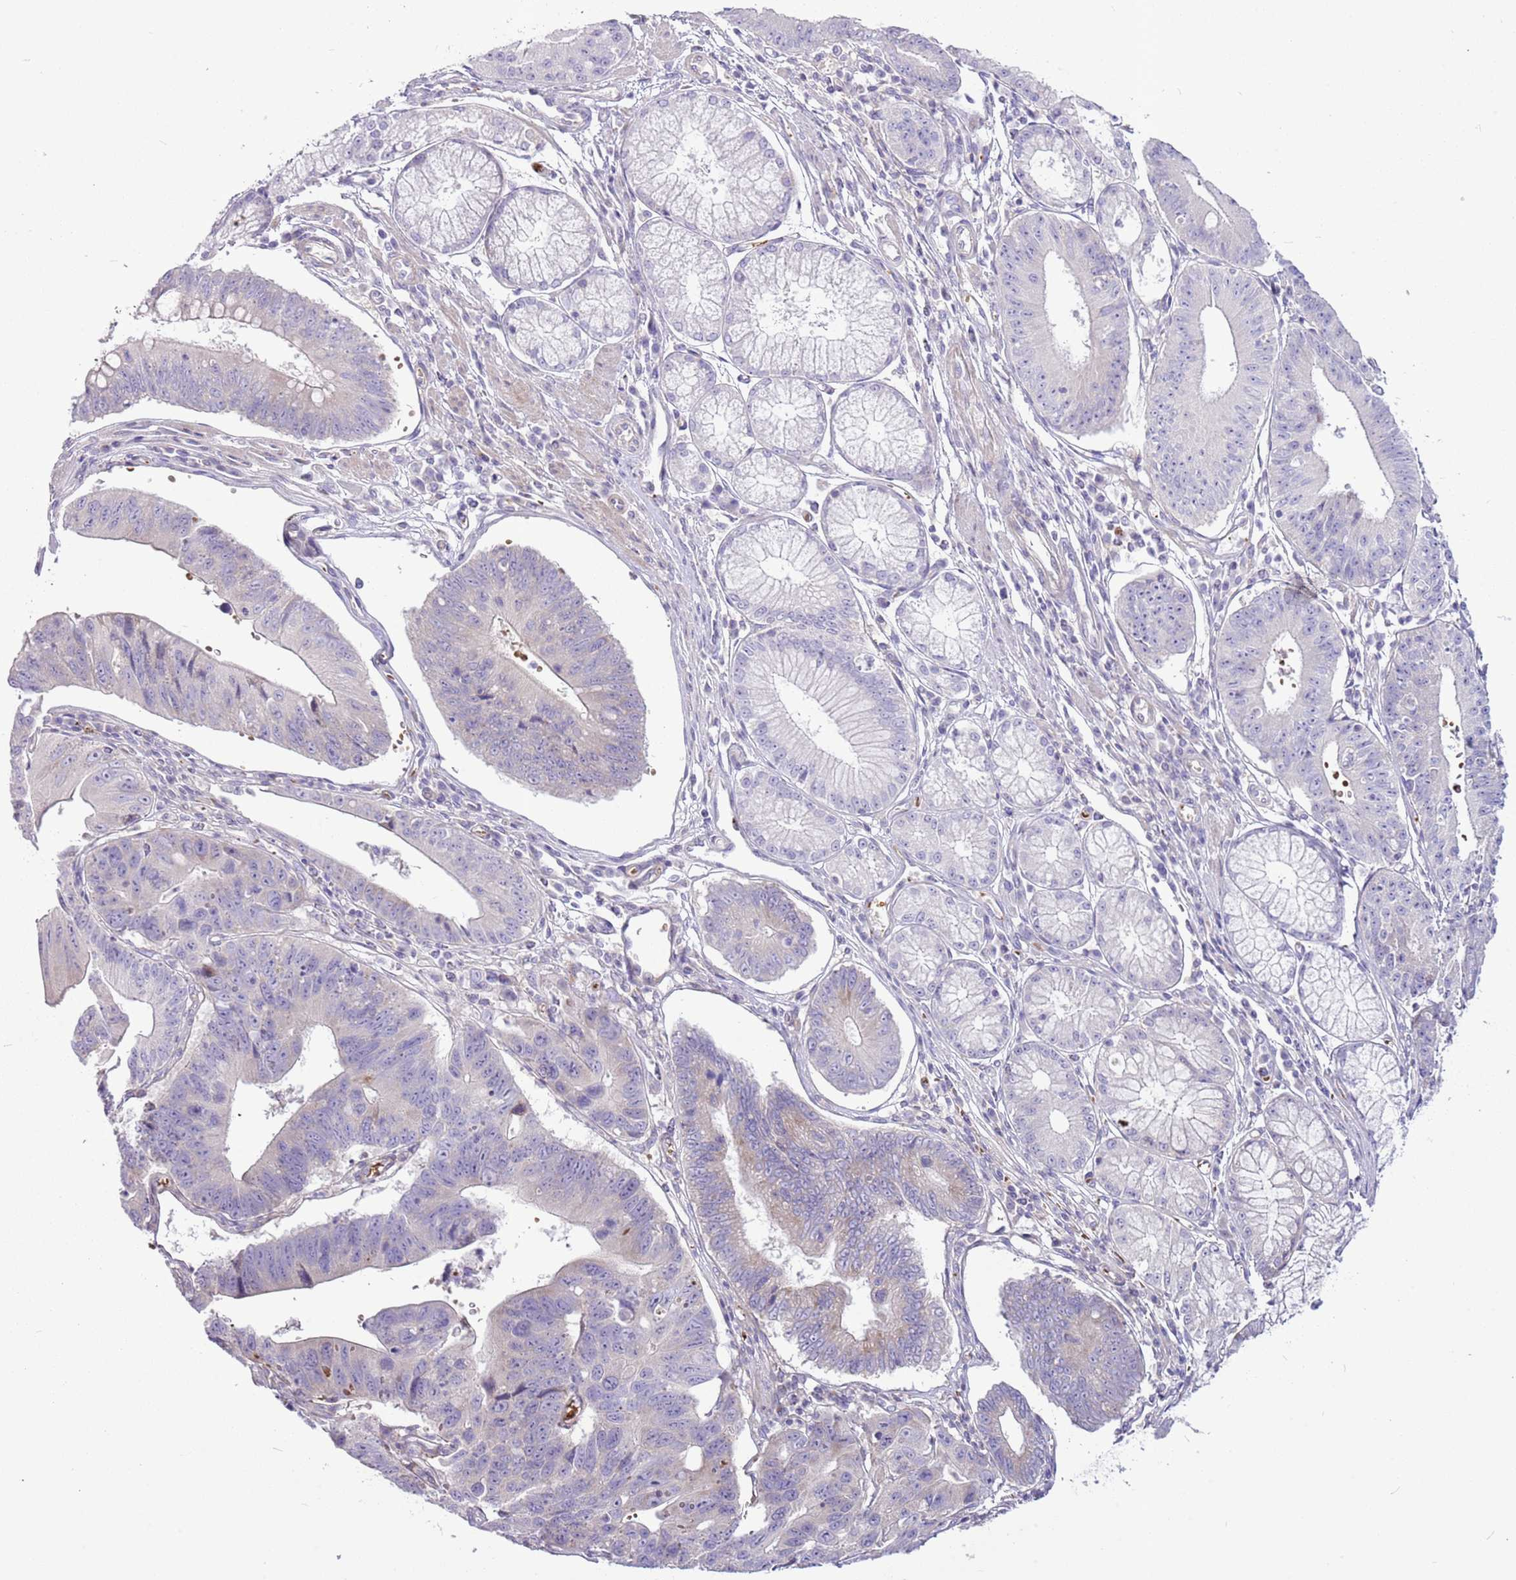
{"staining": {"intensity": "weak", "quantity": "25%-75%", "location": "cytoplasmic/membranous"}, "tissue": "stomach cancer", "cell_type": "Tumor cells", "image_type": "cancer", "snomed": [{"axis": "morphology", "description": "Adenocarcinoma, NOS"}, {"axis": "topography", "description": "Stomach"}], "caption": "The micrograph exhibits staining of stomach cancer, revealing weak cytoplasmic/membranous protein expression (brown color) within tumor cells.", "gene": "CHAC2", "patient": {"sex": "male", "age": 59}}